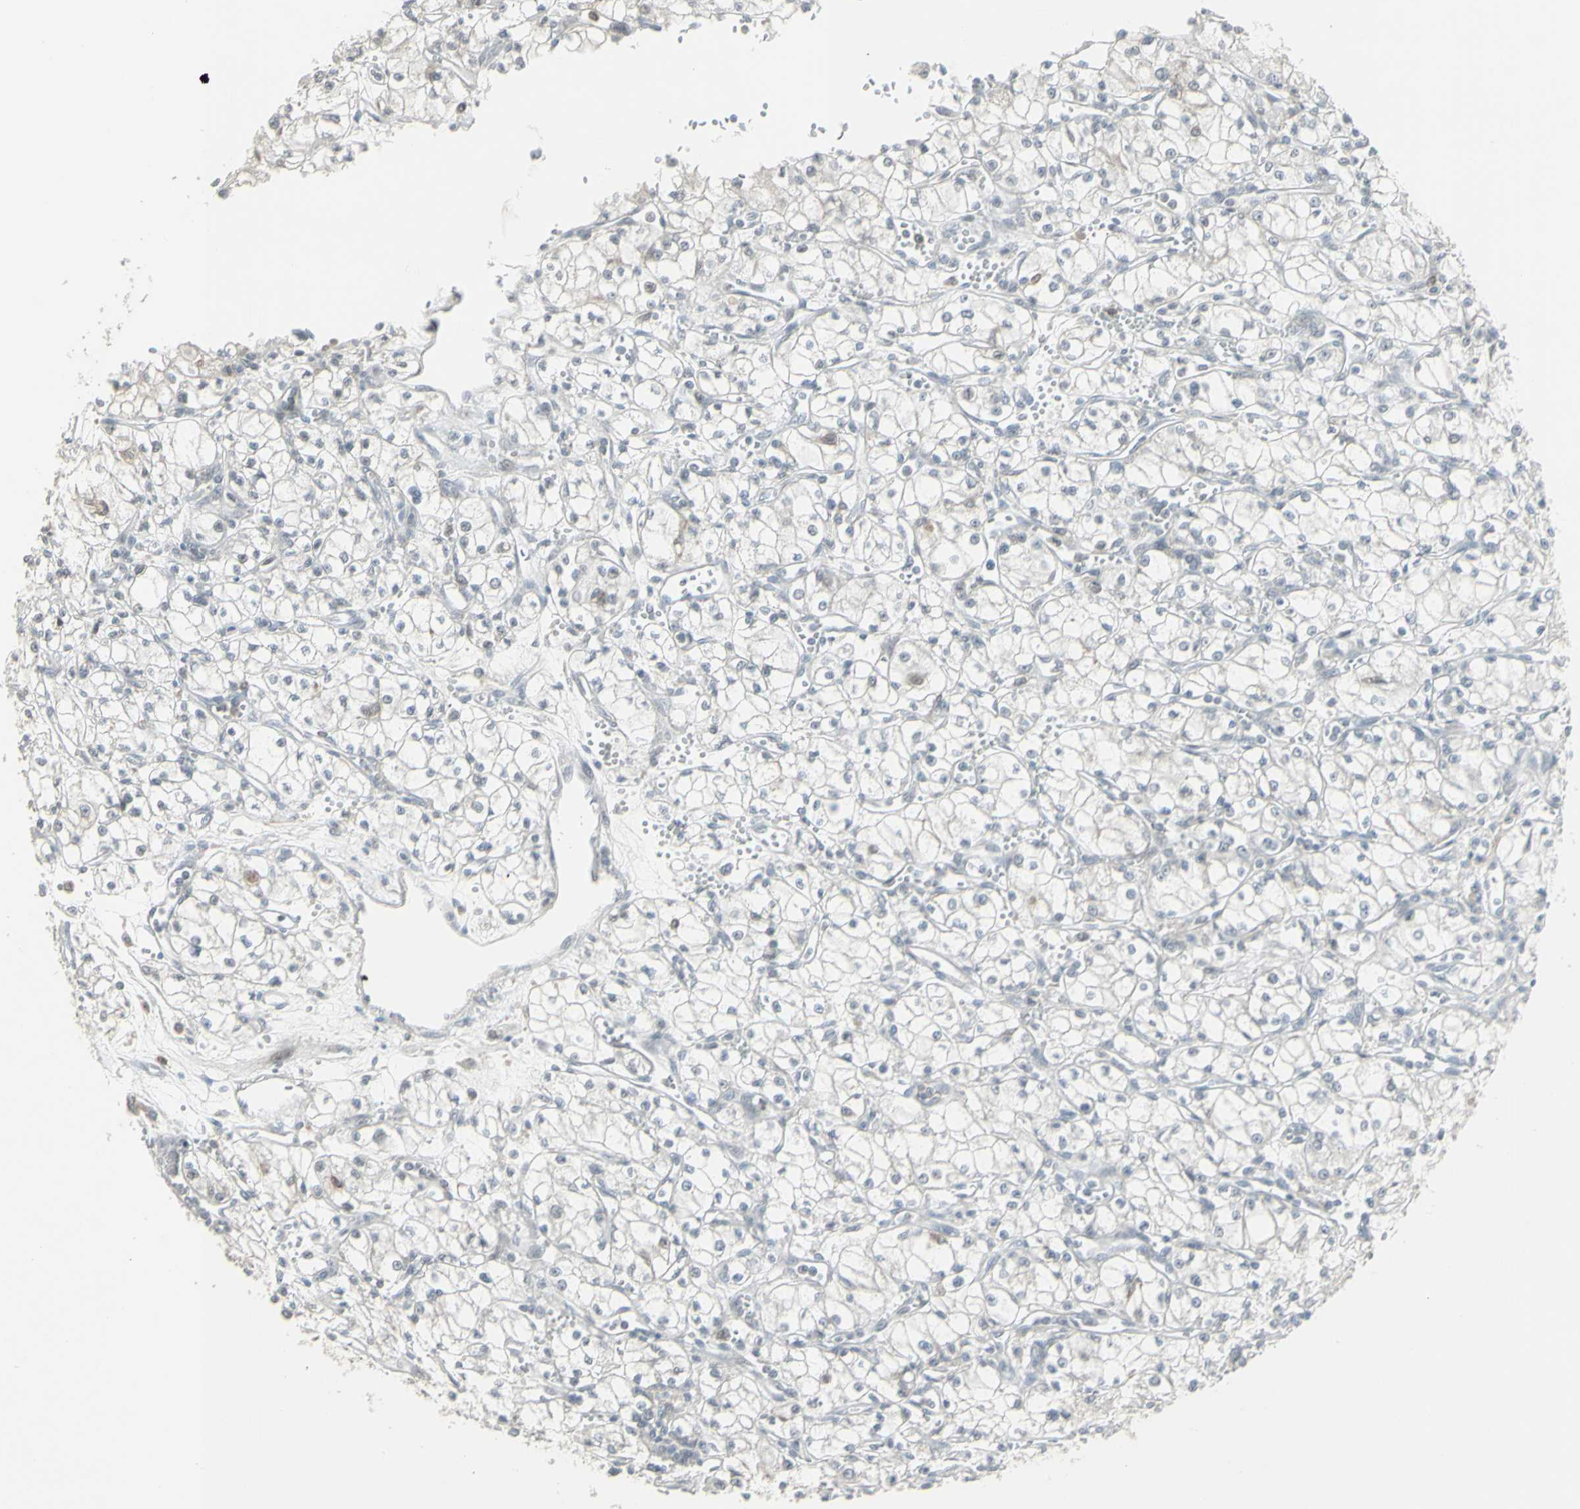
{"staining": {"intensity": "negative", "quantity": "none", "location": "none"}, "tissue": "renal cancer", "cell_type": "Tumor cells", "image_type": "cancer", "snomed": [{"axis": "morphology", "description": "Normal tissue, NOS"}, {"axis": "morphology", "description": "Adenocarcinoma, NOS"}, {"axis": "topography", "description": "Kidney"}], "caption": "Image shows no significant protein expression in tumor cells of renal adenocarcinoma.", "gene": "SAMSN1", "patient": {"sex": "male", "age": 59}}